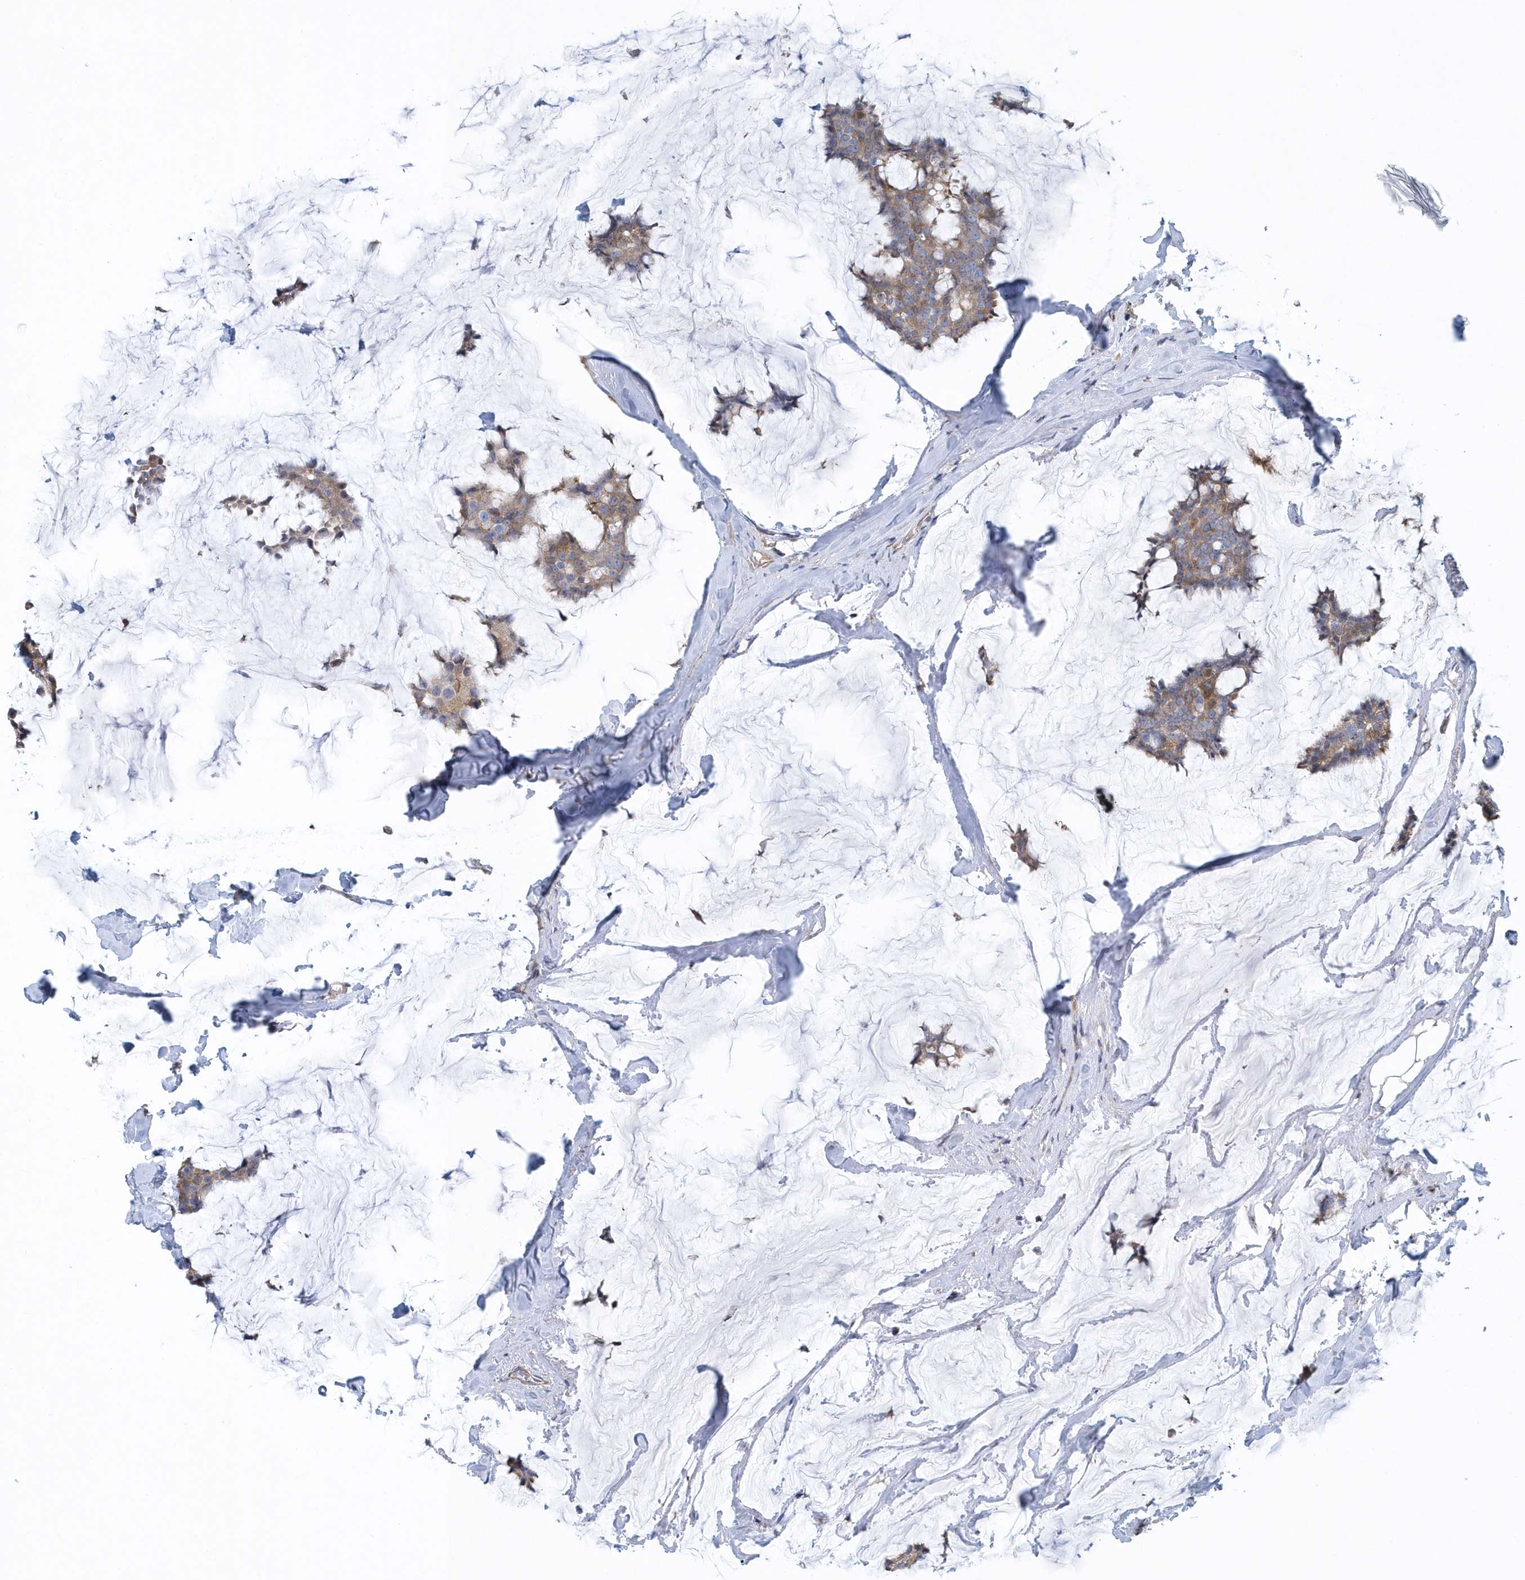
{"staining": {"intensity": "moderate", "quantity": ">75%", "location": "cytoplasmic/membranous"}, "tissue": "breast cancer", "cell_type": "Tumor cells", "image_type": "cancer", "snomed": [{"axis": "morphology", "description": "Duct carcinoma"}, {"axis": "topography", "description": "Breast"}], "caption": "High-magnification brightfield microscopy of breast cancer (invasive ductal carcinoma) stained with DAB (3,3'-diaminobenzidine) (brown) and counterstained with hematoxylin (blue). tumor cells exhibit moderate cytoplasmic/membranous positivity is identified in approximately>75% of cells.", "gene": "ARAP2", "patient": {"sex": "female", "age": 93}}